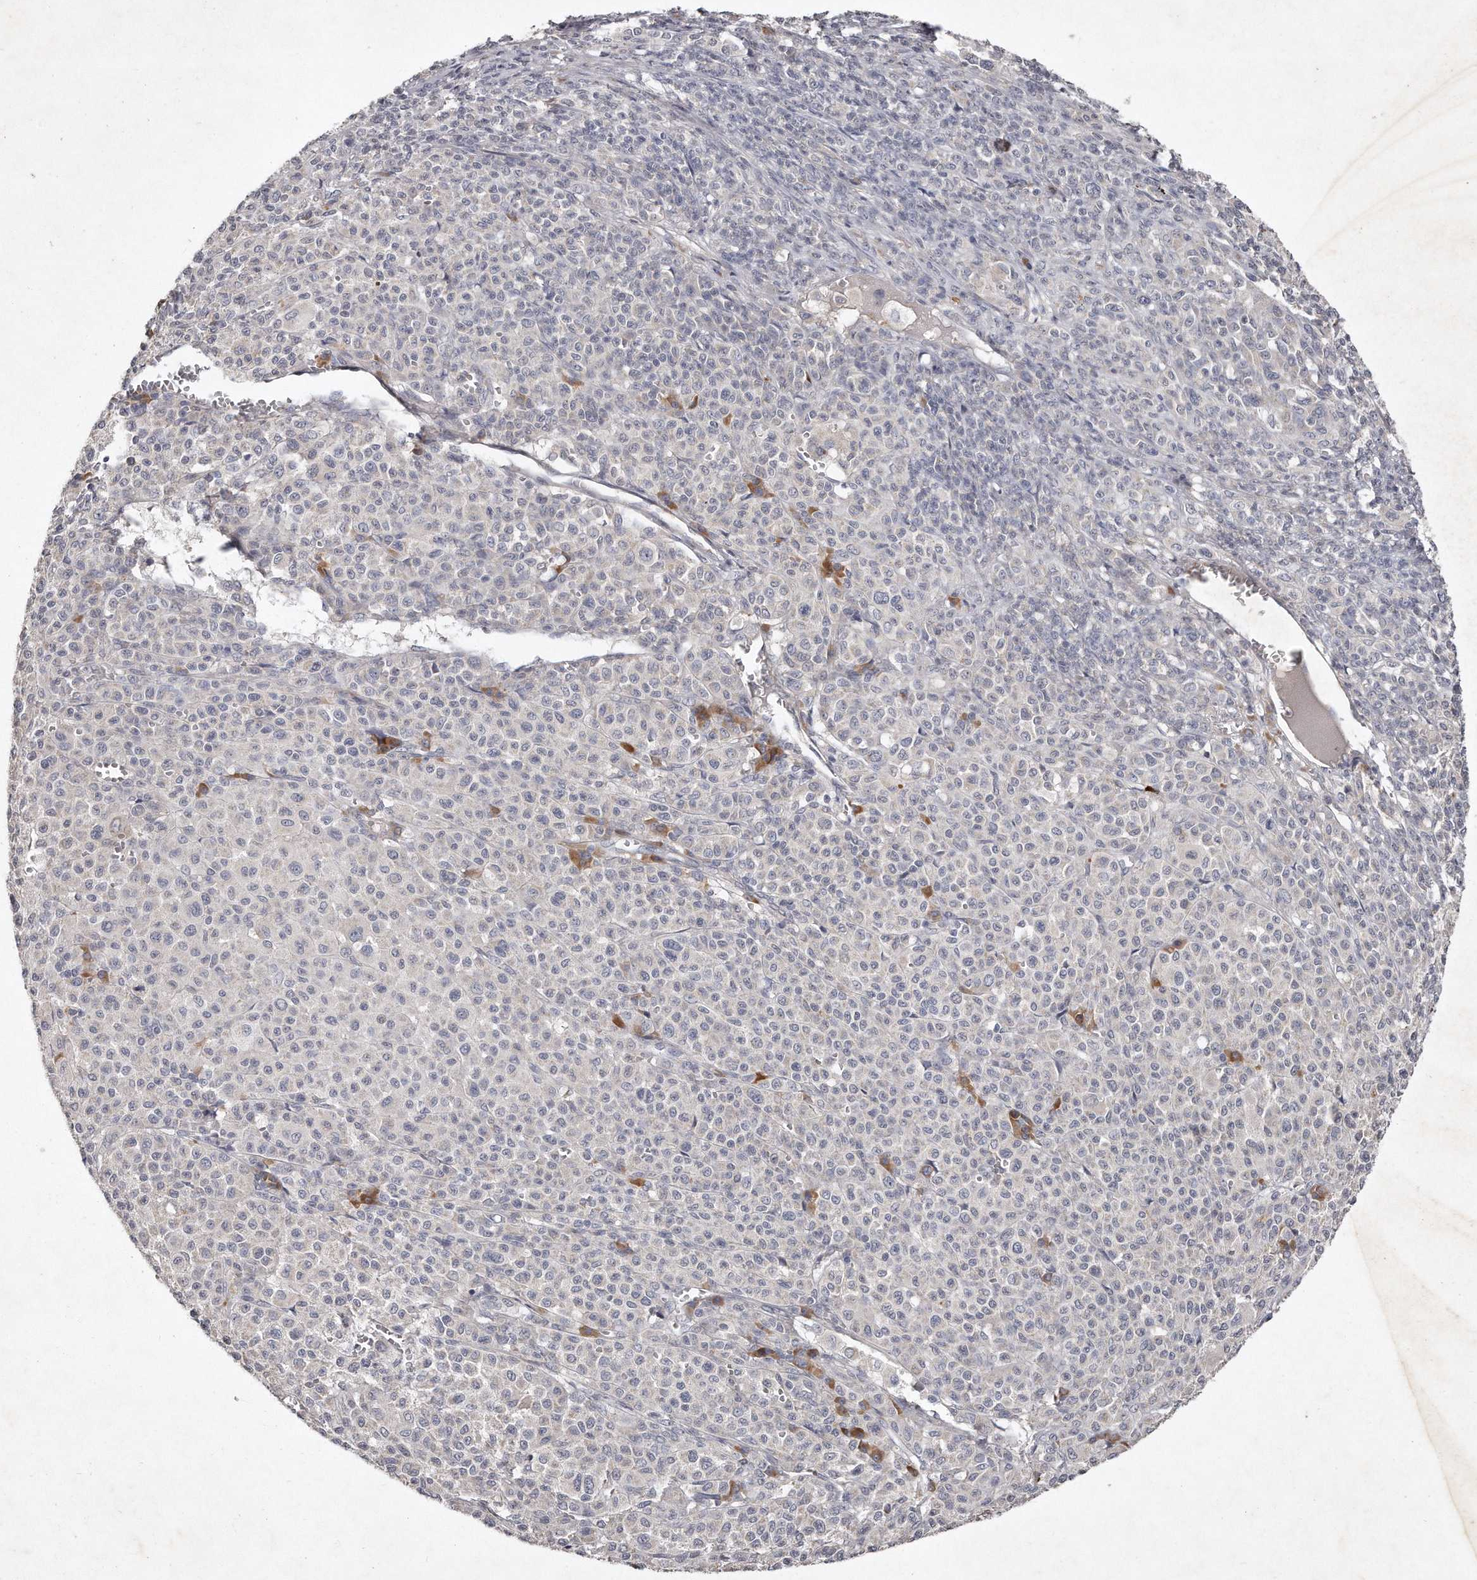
{"staining": {"intensity": "negative", "quantity": "none", "location": "none"}, "tissue": "melanoma", "cell_type": "Tumor cells", "image_type": "cancer", "snomed": [{"axis": "morphology", "description": "Malignant melanoma, Metastatic site"}, {"axis": "topography", "description": "Skin"}], "caption": "Histopathology image shows no protein staining in tumor cells of melanoma tissue.", "gene": "TECR", "patient": {"sex": "female", "age": 74}}